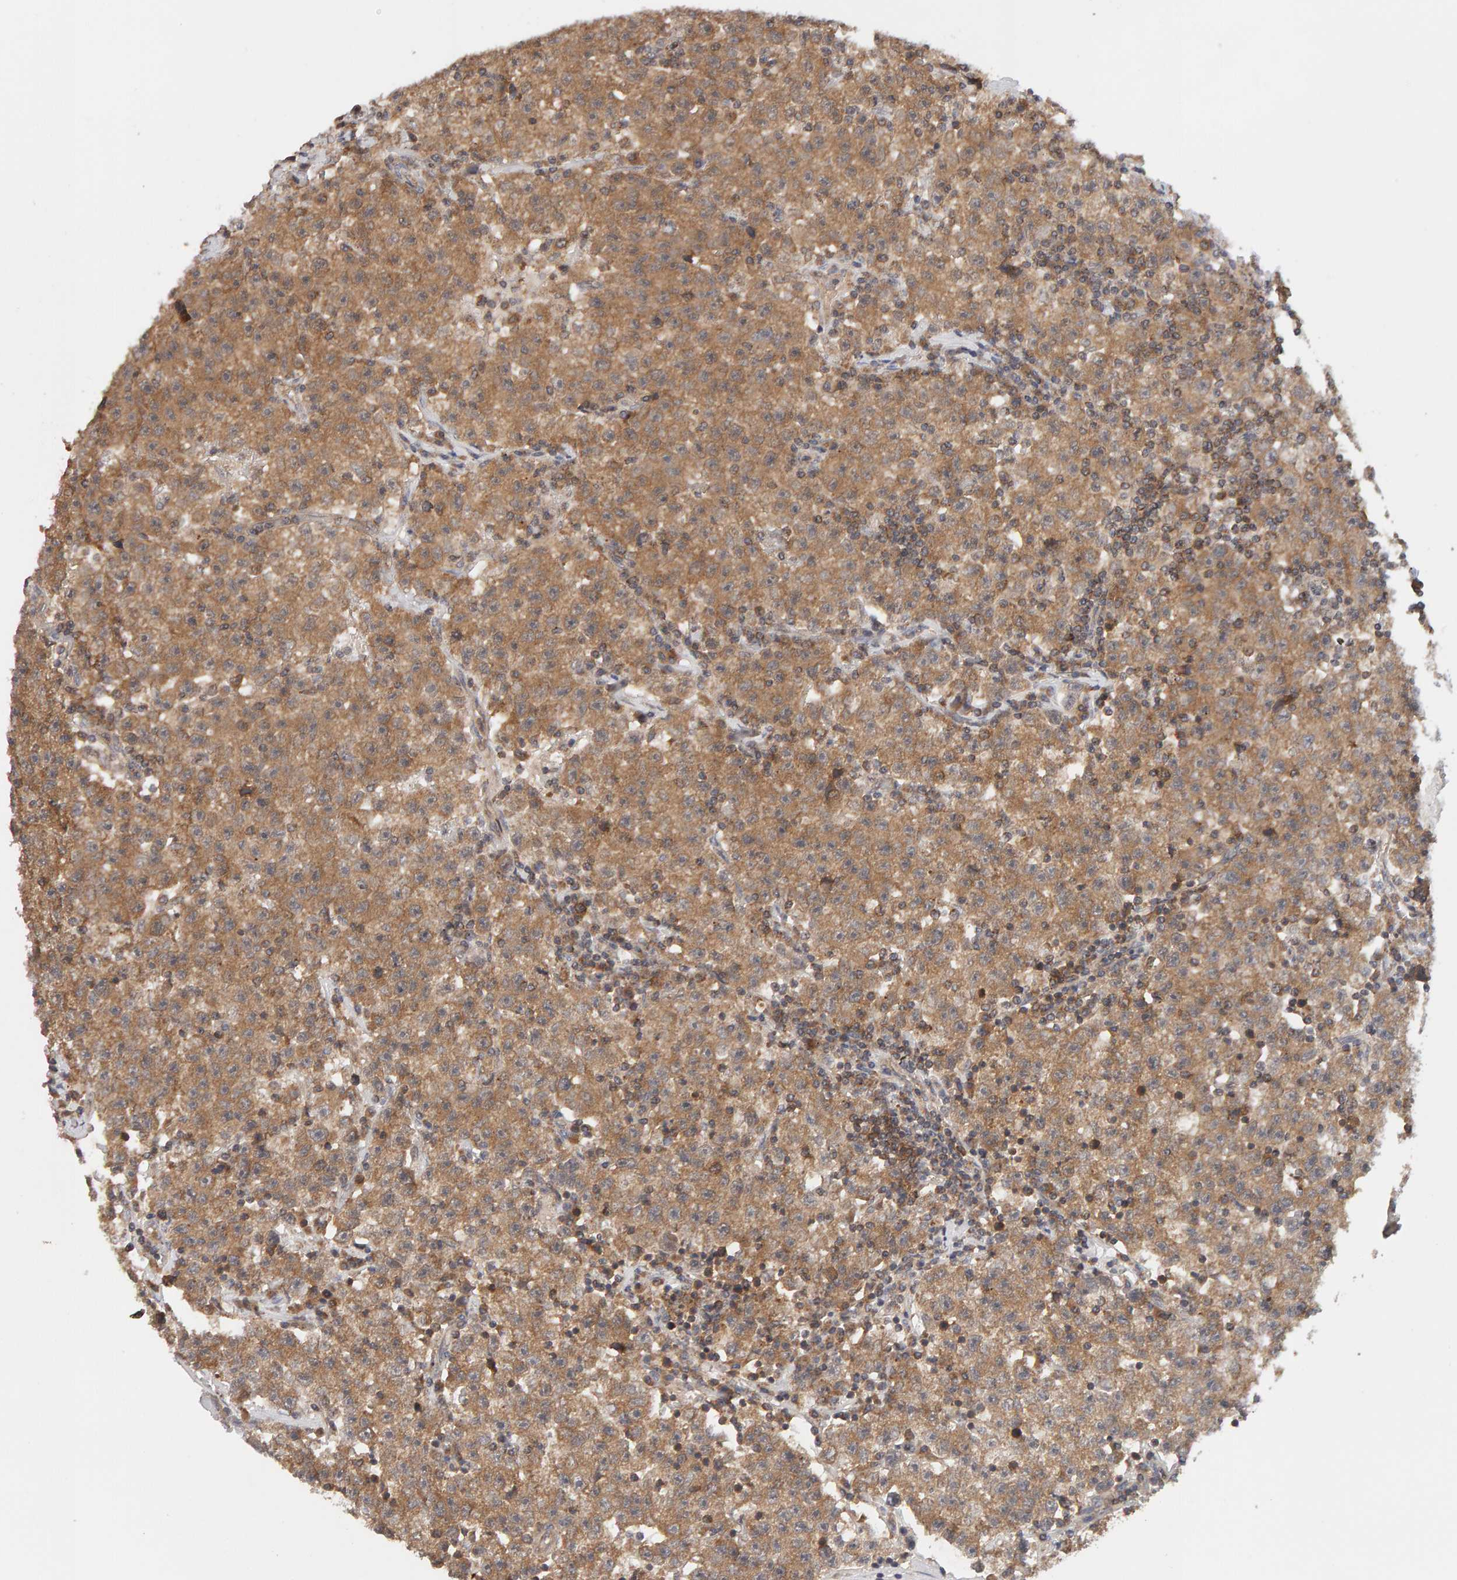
{"staining": {"intensity": "moderate", "quantity": ">75%", "location": "cytoplasmic/membranous"}, "tissue": "testis cancer", "cell_type": "Tumor cells", "image_type": "cancer", "snomed": [{"axis": "morphology", "description": "Seminoma, NOS"}, {"axis": "topography", "description": "Testis"}], "caption": "Tumor cells exhibit medium levels of moderate cytoplasmic/membranous expression in approximately >75% of cells in human testis cancer.", "gene": "DNAJC7", "patient": {"sex": "male", "age": 22}}